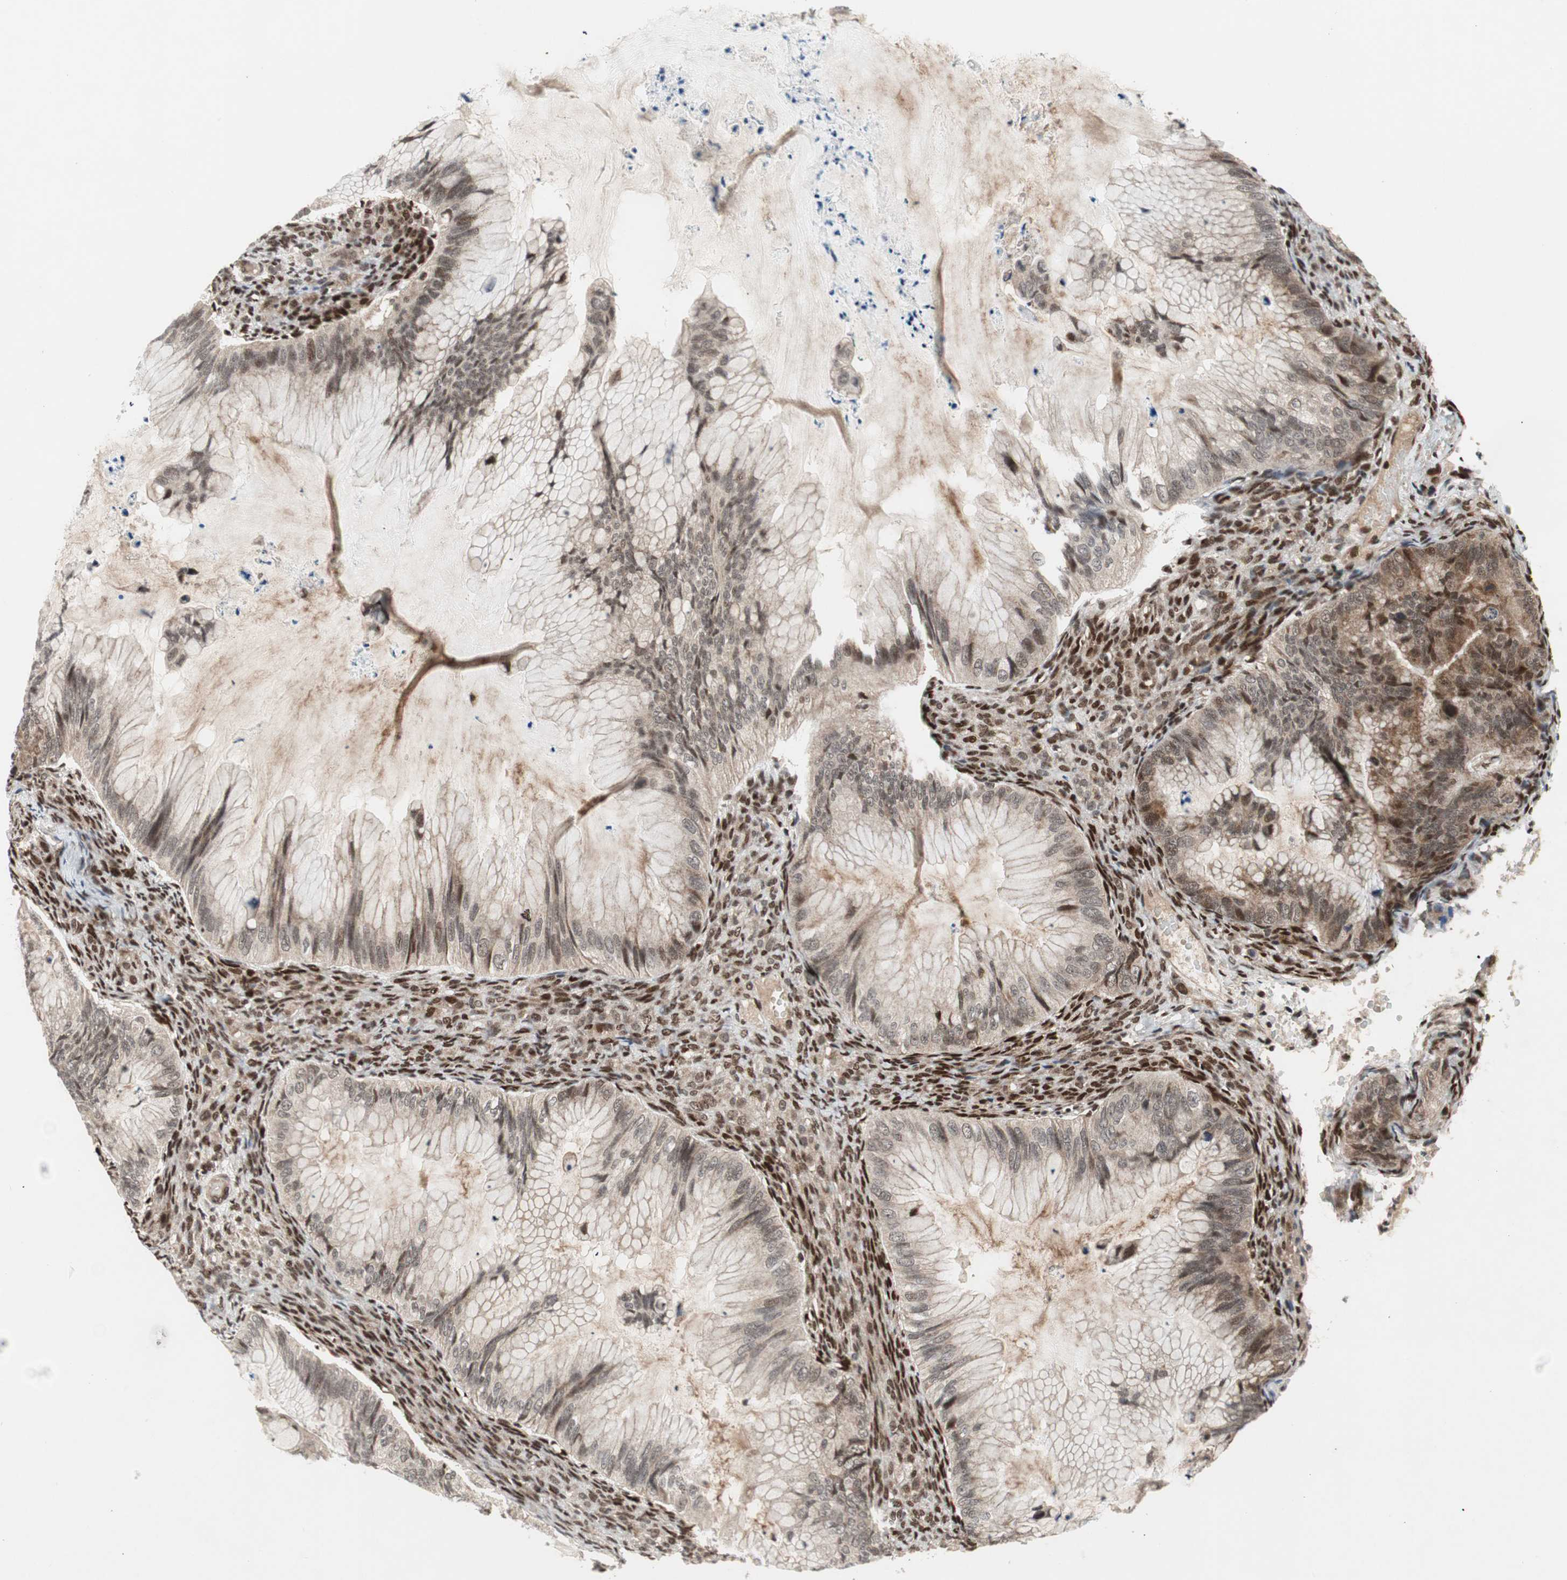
{"staining": {"intensity": "moderate", "quantity": ">75%", "location": "cytoplasmic/membranous,nuclear"}, "tissue": "ovarian cancer", "cell_type": "Tumor cells", "image_type": "cancer", "snomed": [{"axis": "morphology", "description": "Cystadenocarcinoma, mucinous, NOS"}, {"axis": "topography", "description": "Ovary"}], "caption": "Protein staining of mucinous cystadenocarcinoma (ovarian) tissue exhibits moderate cytoplasmic/membranous and nuclear expression in about >75% of tumor cells. (Stains: DAB in brown, nuclei in blue, Microscopy: brightfield microscopy at high magnification).", "gene": "TCF12", "patient": {"sex": "female", "age": 36}}